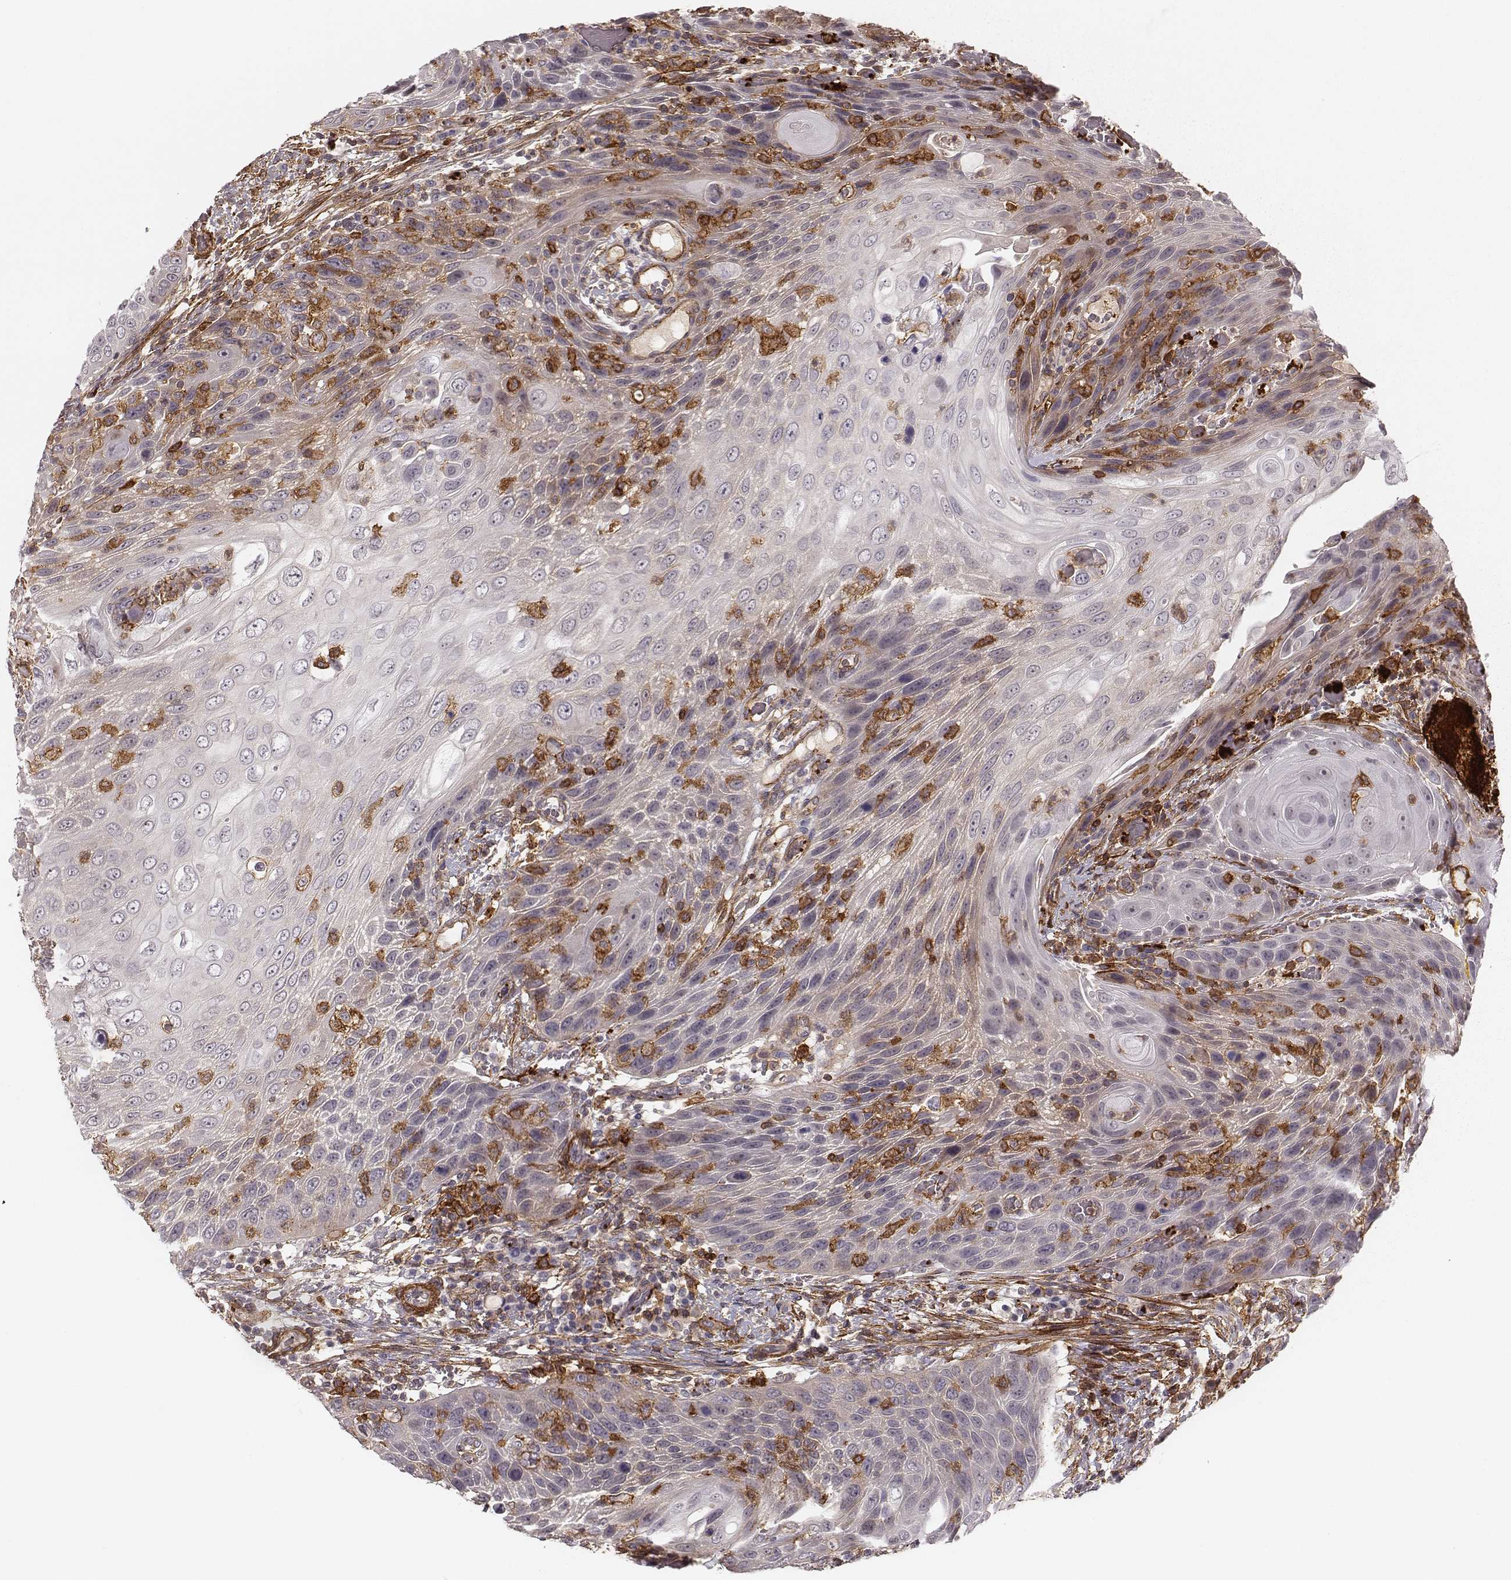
{"staining": {"intensity": "negative", "quantity": "none", "location": "none"}, "tissue": "head and neck cancer", "cell_type": "Tumor cells", "image_type": "cancer", "snomed": [{"axis": "morphology", "description": "Squamous cell carcinoma, NOS"}, {"axis": "topography", "description": "Head-Neck"}], "caption": "Immunohistochemical staining of human head and neck squamous cell carcinoma shows no significant positivity in tumor cells.", "gene": "ZYX", "patient": {"sex": "male", "age": 69}}